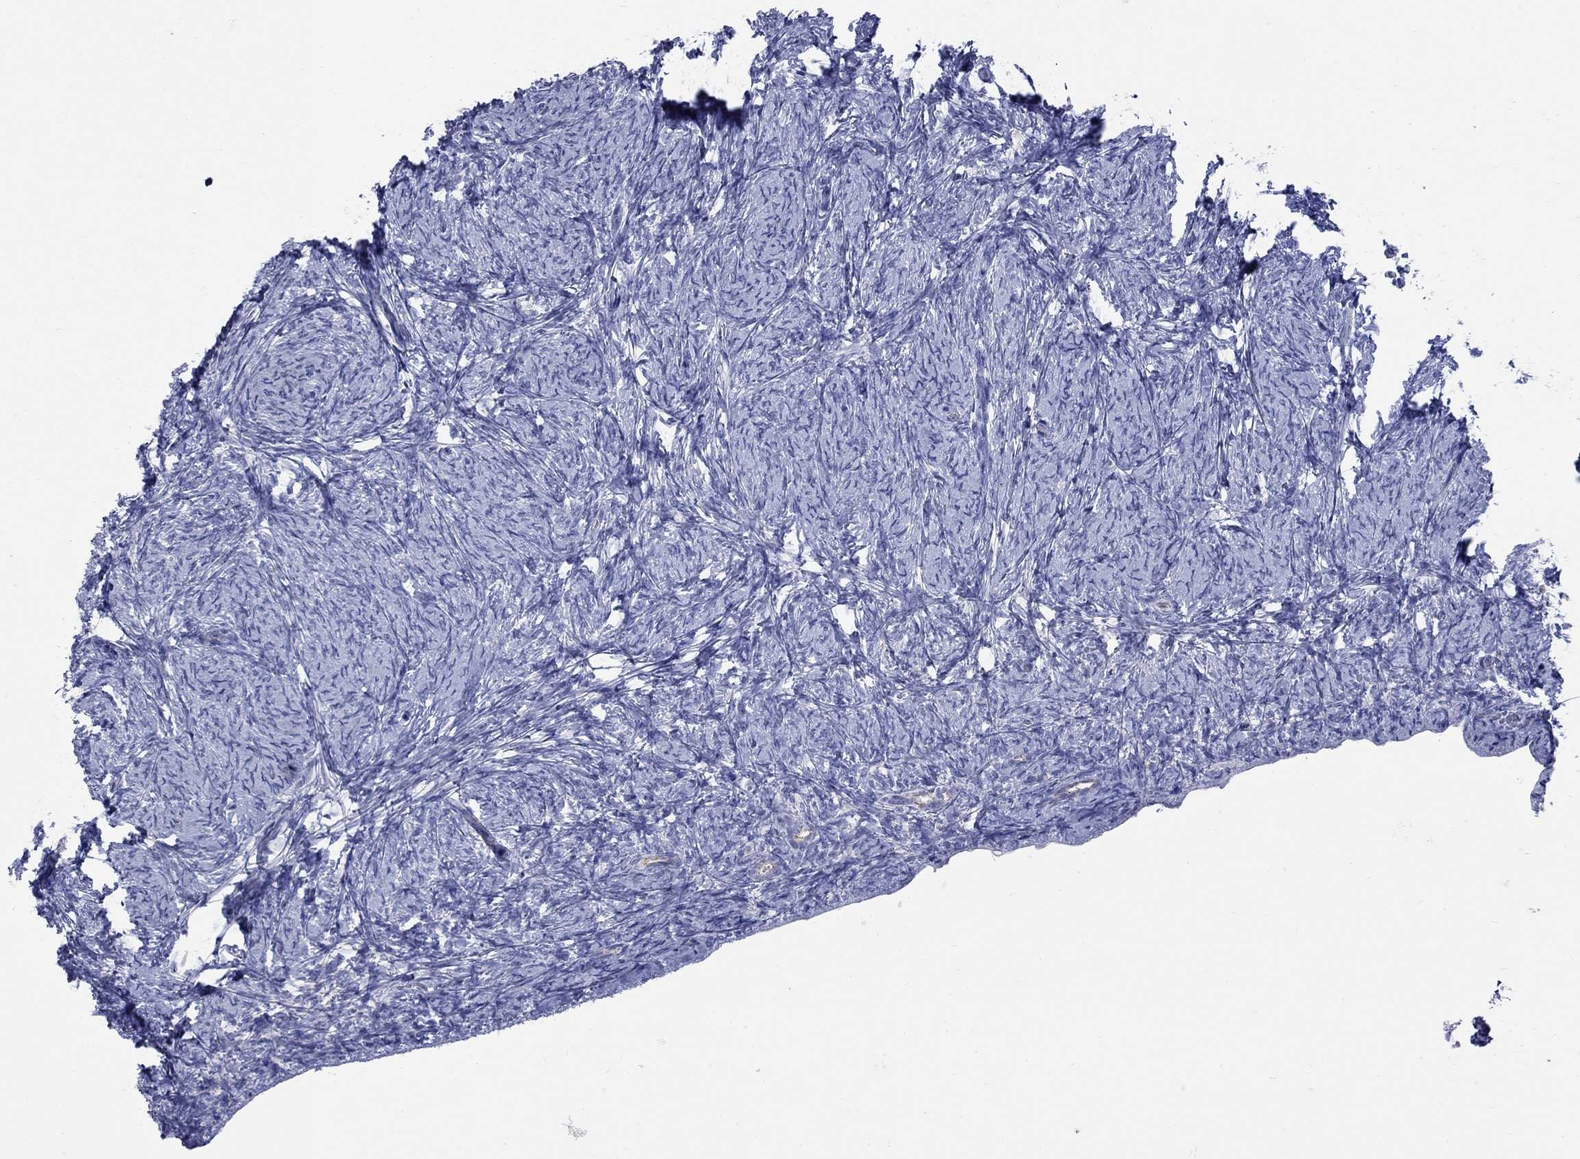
{"staining": {"intensity": "negative", "quantity": "none", "location": "none"}, "tissue": "ovary", "cell_type": "Follicle cells", "image_type": "normal", "snomed": [{"axis": "morphology", "description": "Normal tissue, NOS"}, {"axis": "topography", "description": "Ovary"}], "caption": "DAB immunohistochemical staining of benign human ovary exhibits no significant positivity in follicle cells. (Stains: DAB (3,3'-diaminobenzidine) immunohistochemistry with hematoxylin counter stain, Microscopy: brightfield microscopy at high magnification).", "gene": "PDZD3", "patient": {"sex": "female", "age": 34}}